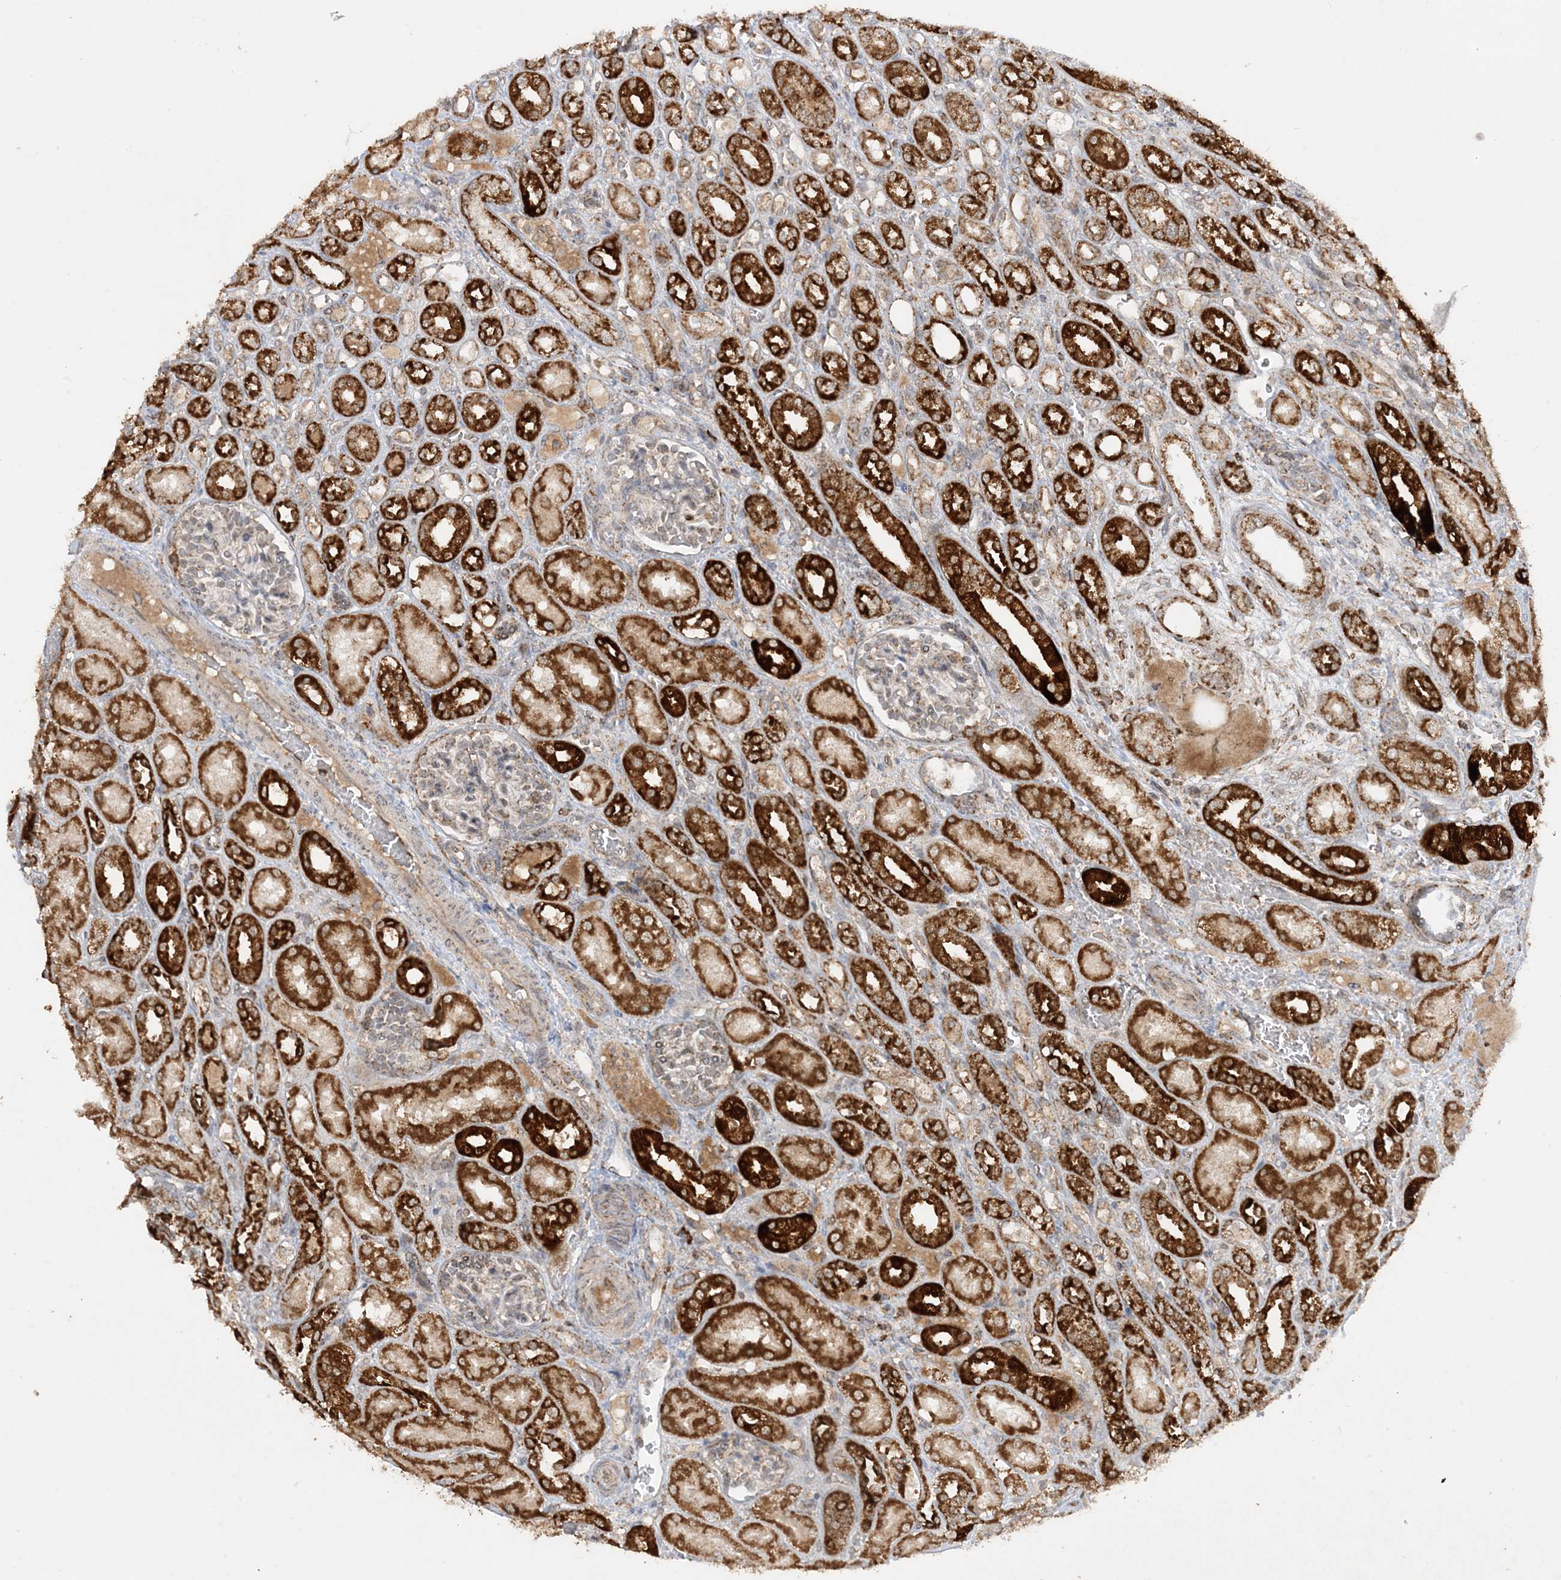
{"staining": {"intensity": "negative", "quantity": "none", "location": "none"}, "tissue": "kidney", "cell_type": "Cells in glomeruli", "image_type": "normal", "snomed": [{"axis": "morphology", "description": "Normal tissue, NOS"}, {"axis": "morphology", "description": "Neoplasm, malignant, NOS"}, {"axis": "topography", "description": "Kidney"}], "caption": "This is a photomicrograph of IHC staining of unremarkable kidney, which shows no staining in cells in glomeruli. Brightfield microscopy of IHC stained with DAB (3,3'-diaminobenzidine) (brown) and hematoxylin (blue), captured at high magnification.", "gene": "NDUFAF3", "patient": {"sex": "female", "age": 1}}